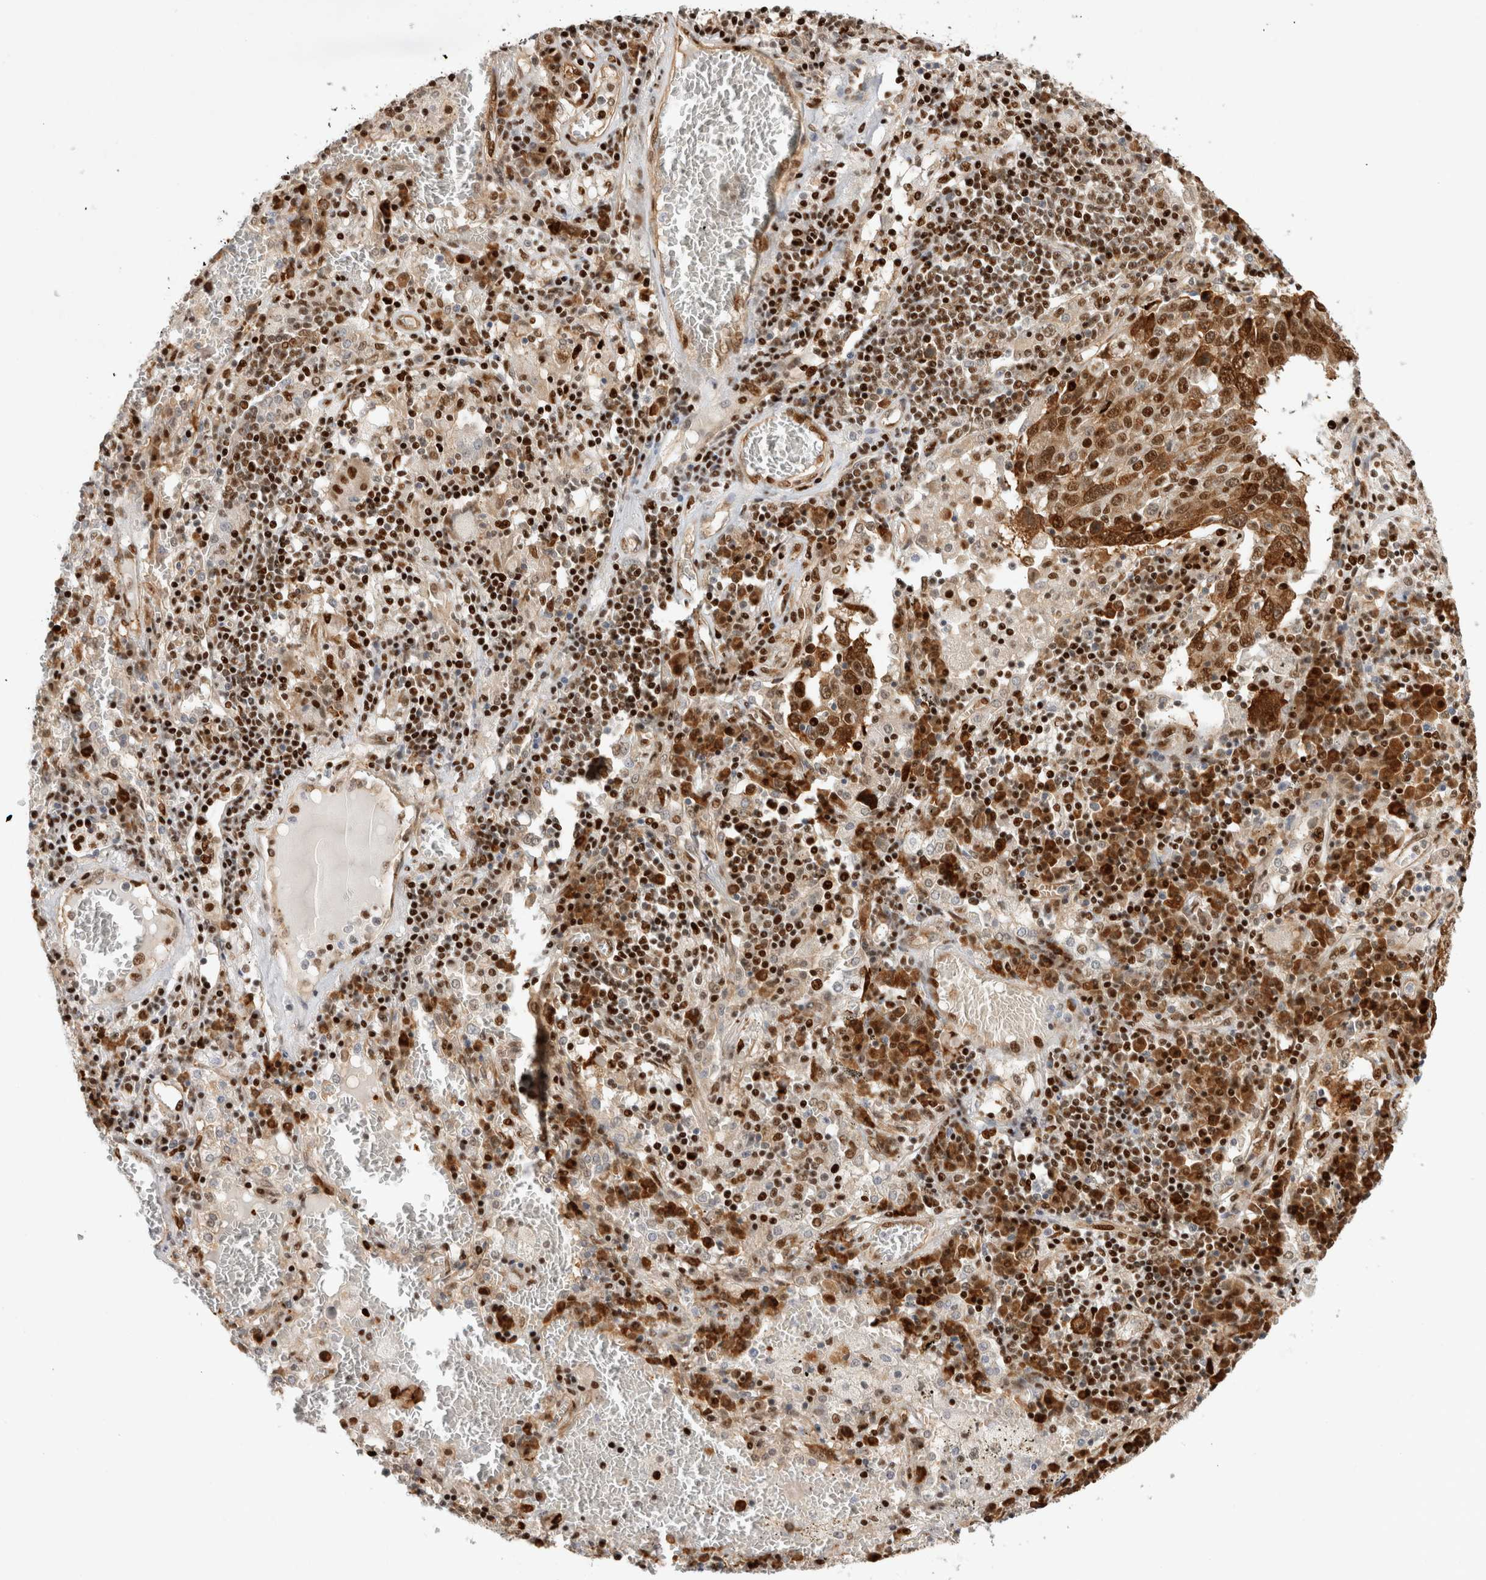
{"staining": {"intensity": "strong", "quantity": ">75%", "location": "cytoplasmic/membranous,nuclear"}, "tissue": "lung cancer", "cell_type": "Tumor cells", "image_type": "cancer", "snomed": [{"axis": "morphology", "description": "Squamous cell carcinoma, NOS"}, {"axis": "topography", "description": "Lung"}], "caption": "Tumor cells exhibit high levels of strong cytoplasmic/membranous and nuclear staining in approximately >75% of cells in human lung cancer (squamous cell carcinoma). (DAB = brown stain, brightfield microscopy at high magnification).", "gene": "TCF4", "patient": {"sex": "male", "age": 65}}